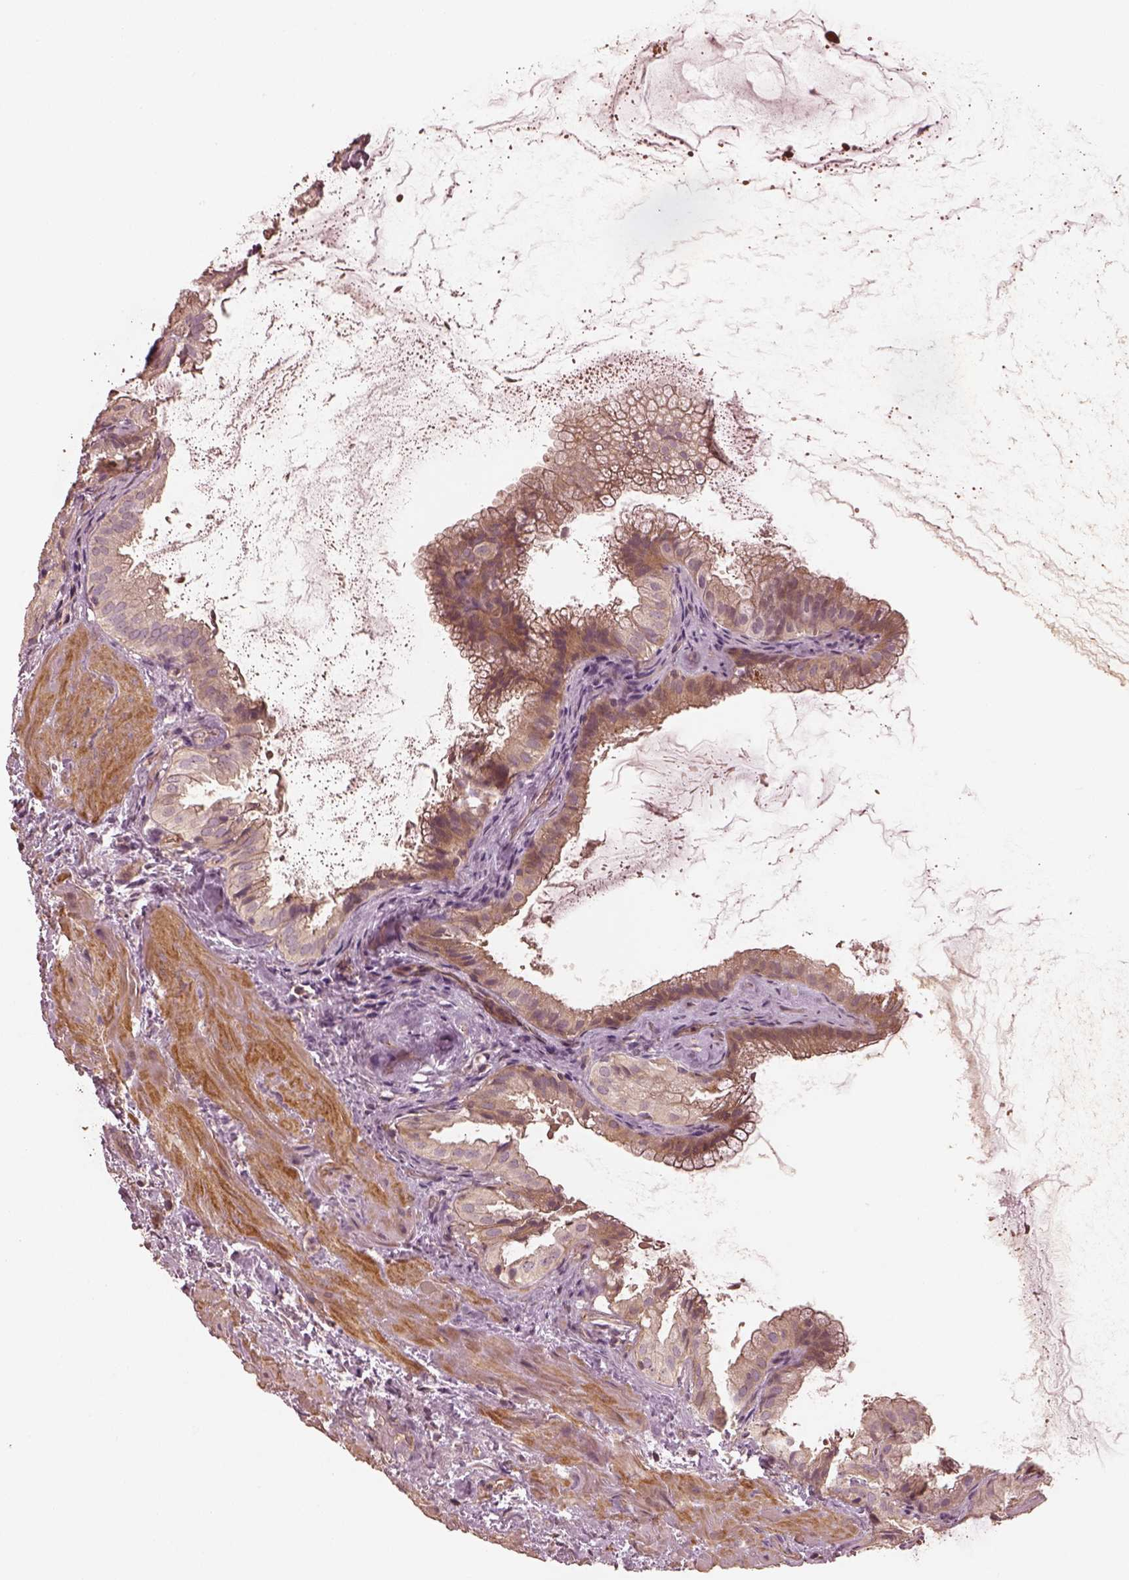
{"staining": {"intensity": "moderate", "quantity": ">75%", "location": "cytoplasmic/membranous"}, "tissue": "gallbladder", "cell_type": "Glandular cells", "image_type": "normal", "snomed": [{"axis": "morphology", "description": "Normal tissue, NOS"}, {"axis": "topography", "description": "Gallbladder"}], "caption": "Protein staining shows moderate cytoplasmic/membranous staining in about >75% of glandular cells in benign gallbladder.", "gene": "OTOGL", "patient": {"sex": "male", "age": 70}}